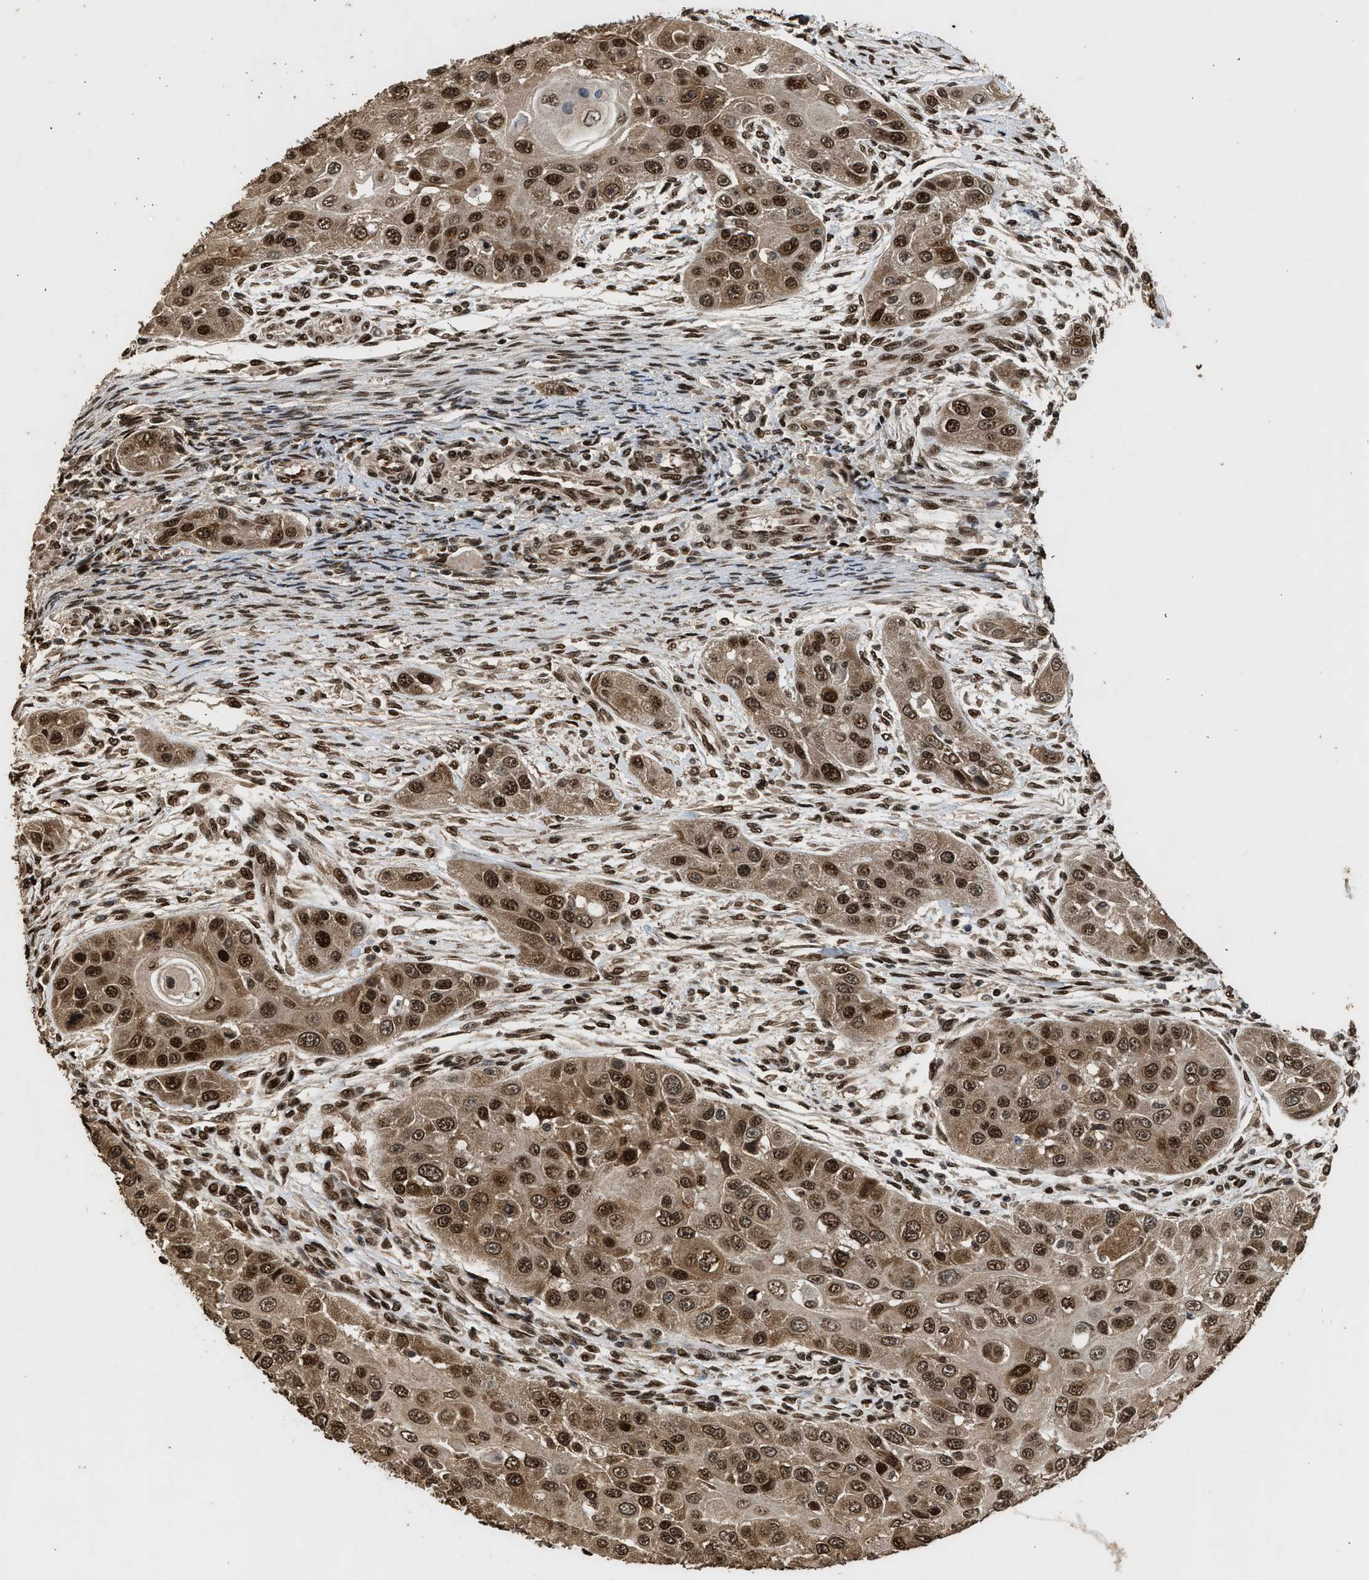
{"staining": {"intensity": "strong", "quantity": ">75%", "location": "cytoplasmic/membranous,nuclear"}, "tissue": "head and neck cancer", "cell_type": "Tumor cells", "image_type": "cancer", "snomed": [{"axis": "morphology", "description": "Normal tissue, NOS"}, {"axis": "morphology", "description": "Squamous cell carcinoma, NOS"}, {"axis": "topography", "description": "Skeletal muscle"}, {"axis": "topography", "description": "Head-Neck"}], "caption": "Protein positivity by IHC displays strong cytoplasmic/membranous and nuclear positivity in about >75% of tumor cells in head and neck cancer. Nuclei are stained in blue.", "gene": "PPP4R3B", "patient": {"sex": "male", "age": 51}}